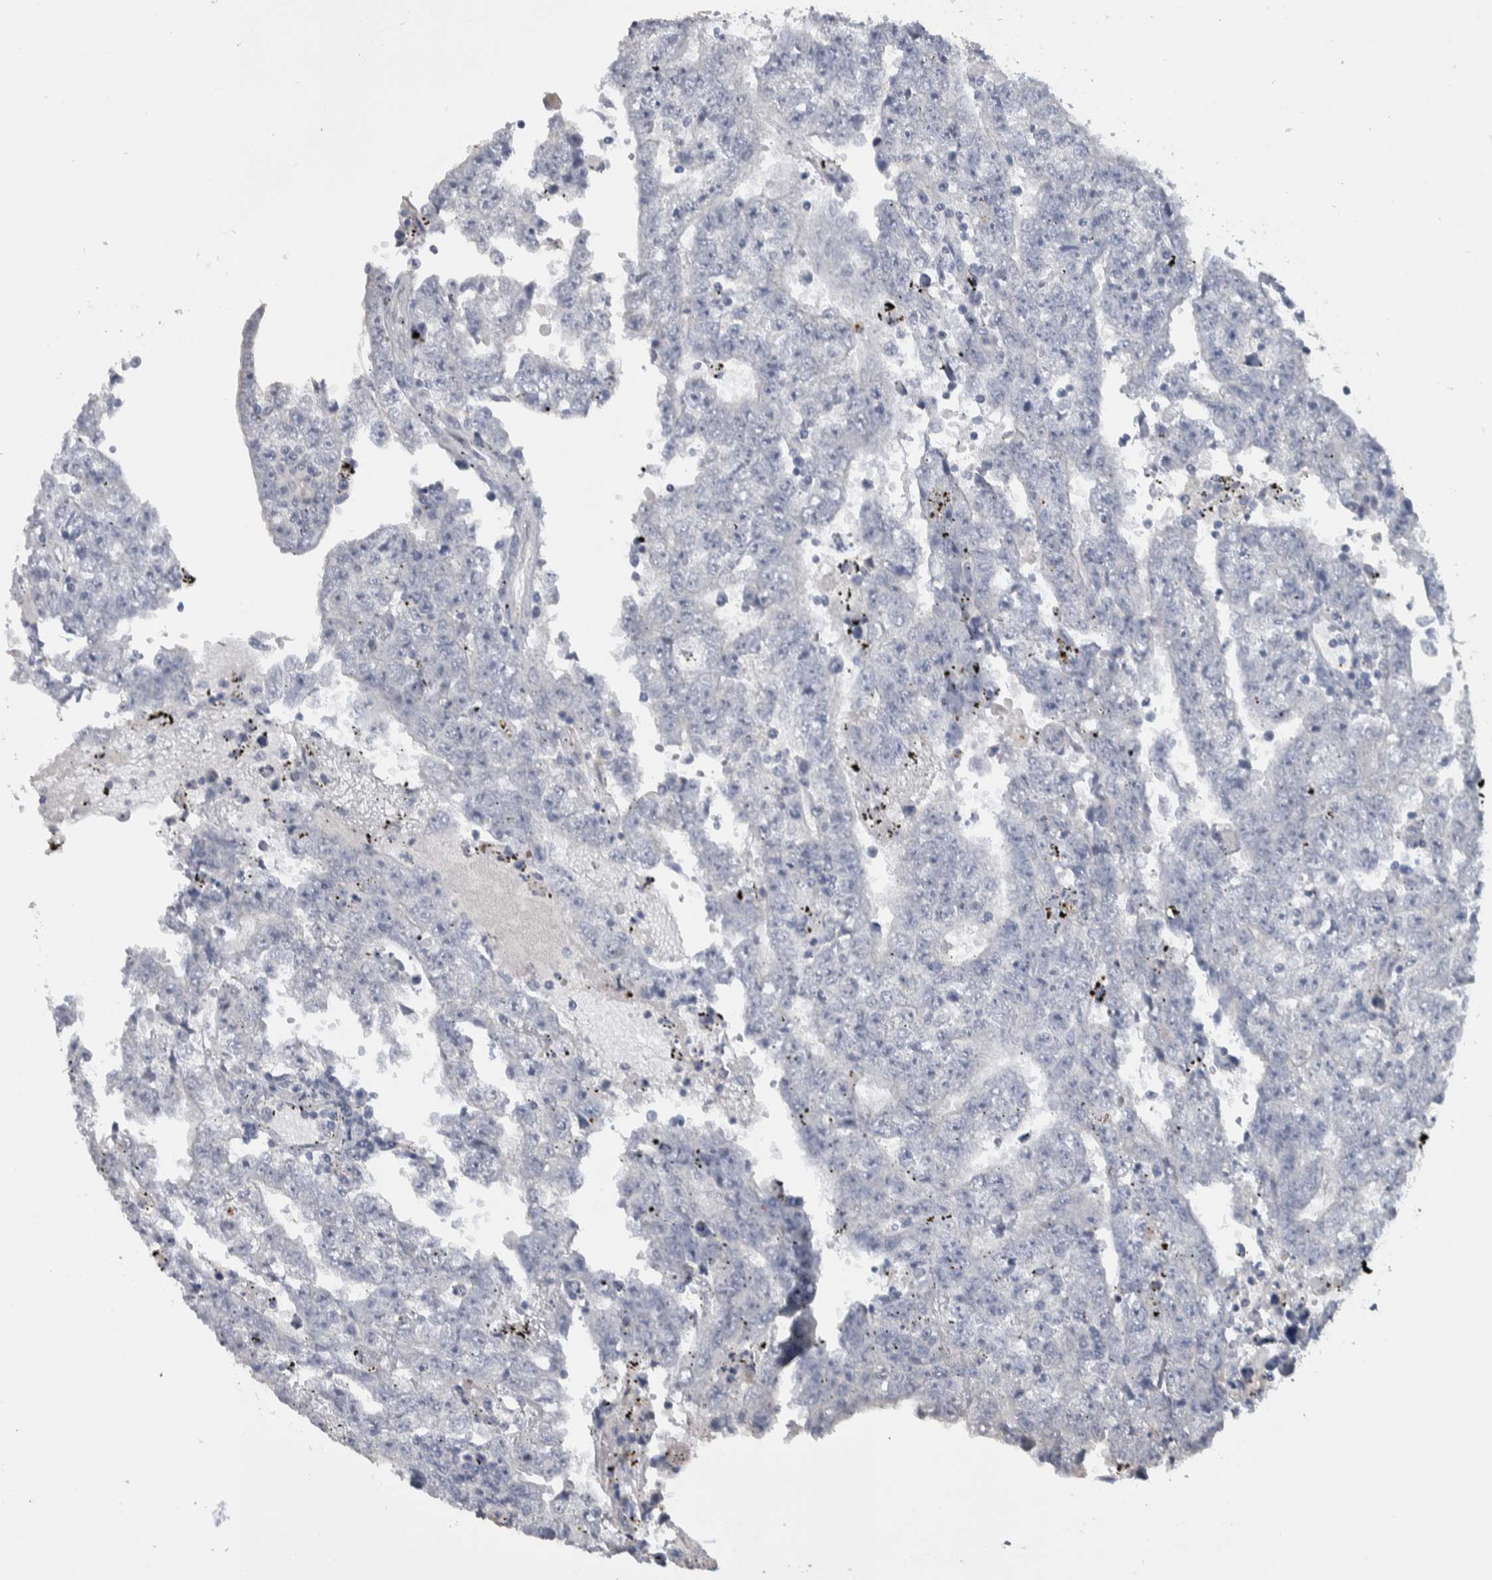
{"staining": {"intensity": "negative", "quantity": "none", "location": "none"}, "tissue": "testis cancer", "cell_type": "Tumor cells", "image_type": "cancer", "snomed": [{"axis": "morphology", "description": "Carcinoma, Embryonal, NOS"}, {"axis": "topography", "description": "Testis"}], "caption": "Tumor cells show no significant protein staining in testis cancer (embryonal carcinoma).", "gene": "TMEM102", "patient": {"sex": "male", "age": 25}}